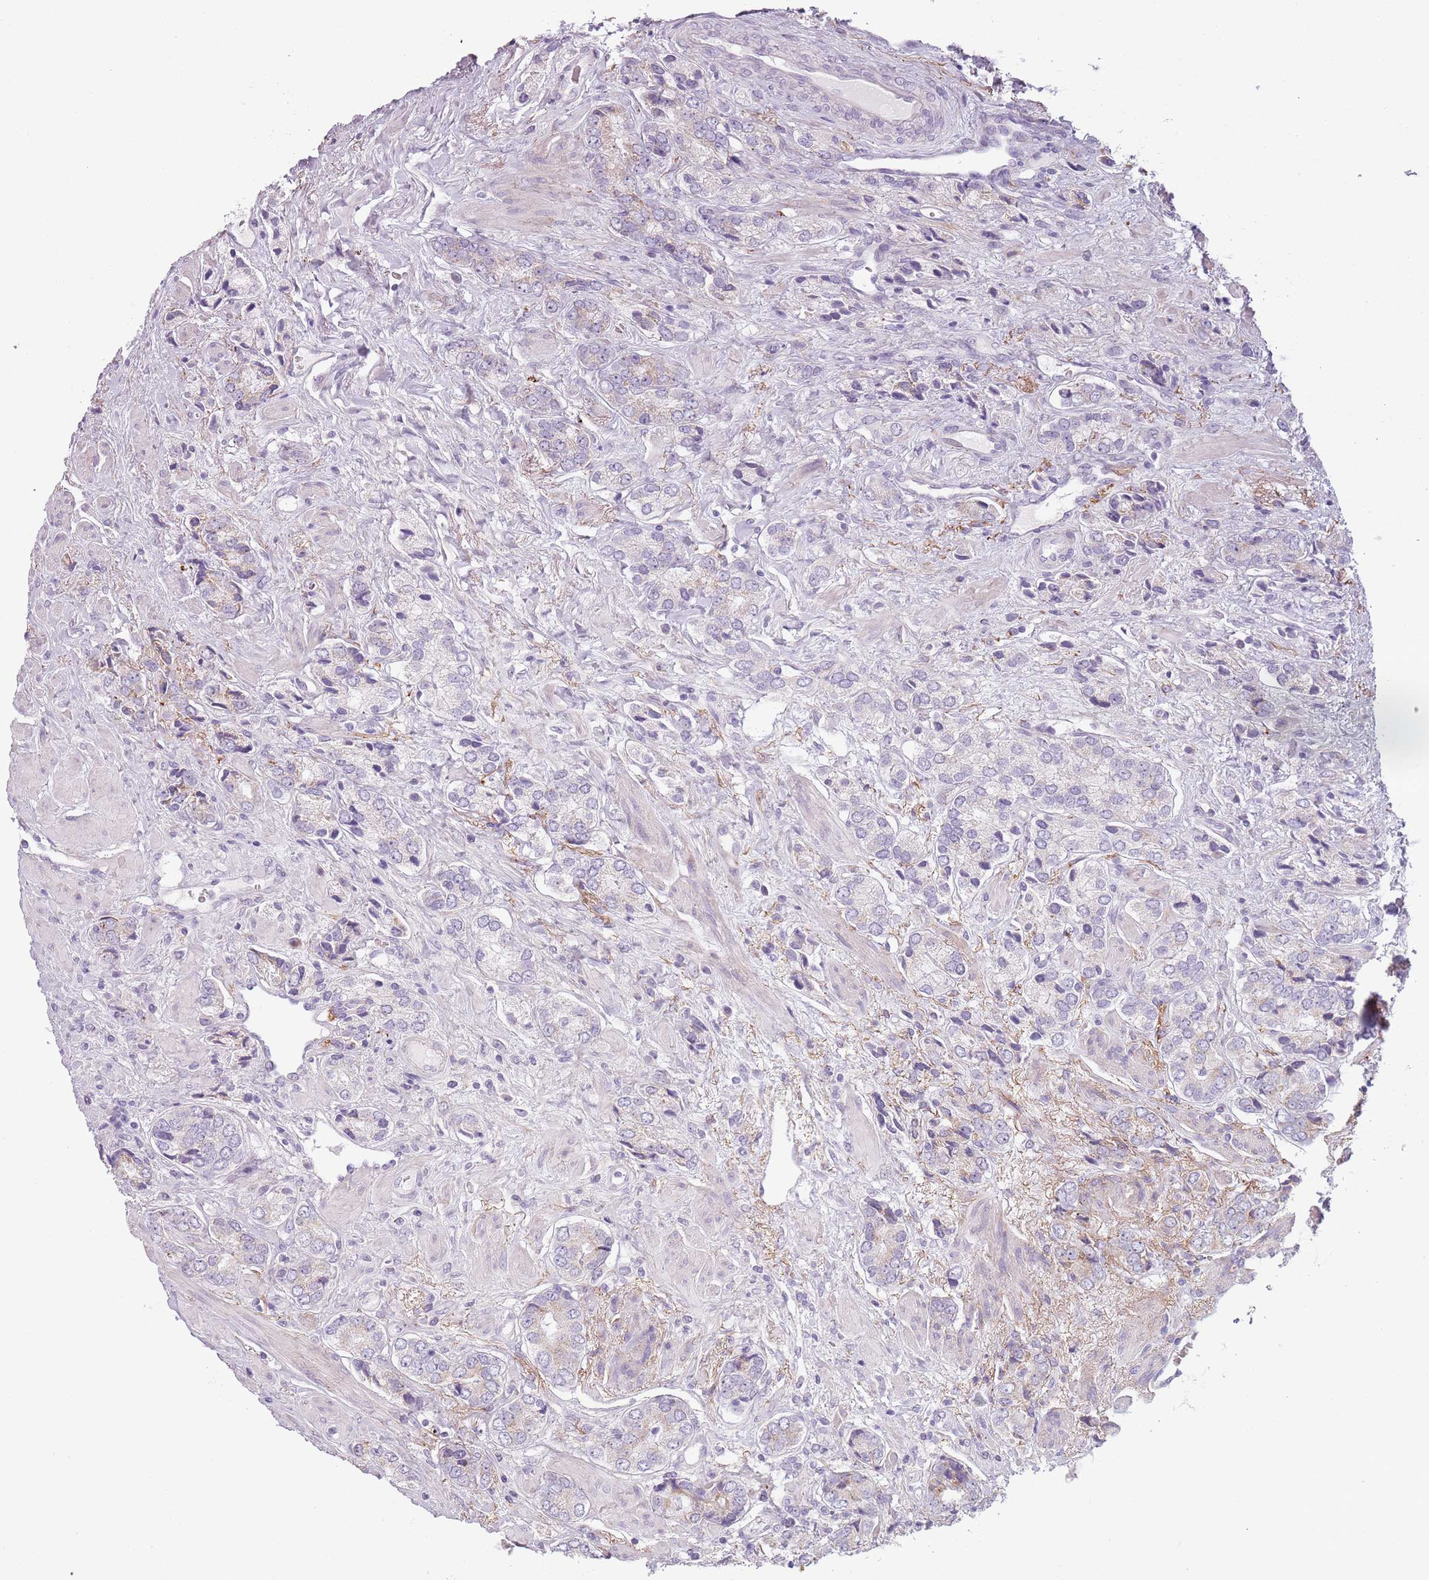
{"staining": {"intensity": "weak", "quantity": "25%-75%", "location": "cytoplasmic/membranous"}, "tissue": "prostate cancer", "cell_type": "Tumor cells", "image_type": "cancer", "snomed": [{"axis": "morphology", "description": "Adenocarcinoma, High grade"}, {"axis": "topography", "description": "Prostate and seminal vesicle, NOS"}], "caption": "A low amount of weak cytoplasmic/membranous expression is seen in approximately 25%-75% of tumor cells in prostate adenocarcinoma (high-grade) tissue. (DAB IHC with brightfield microscopy, high magnification).", "gene": "MEGF8", "patient": {"sex": "male", "age": 64}}